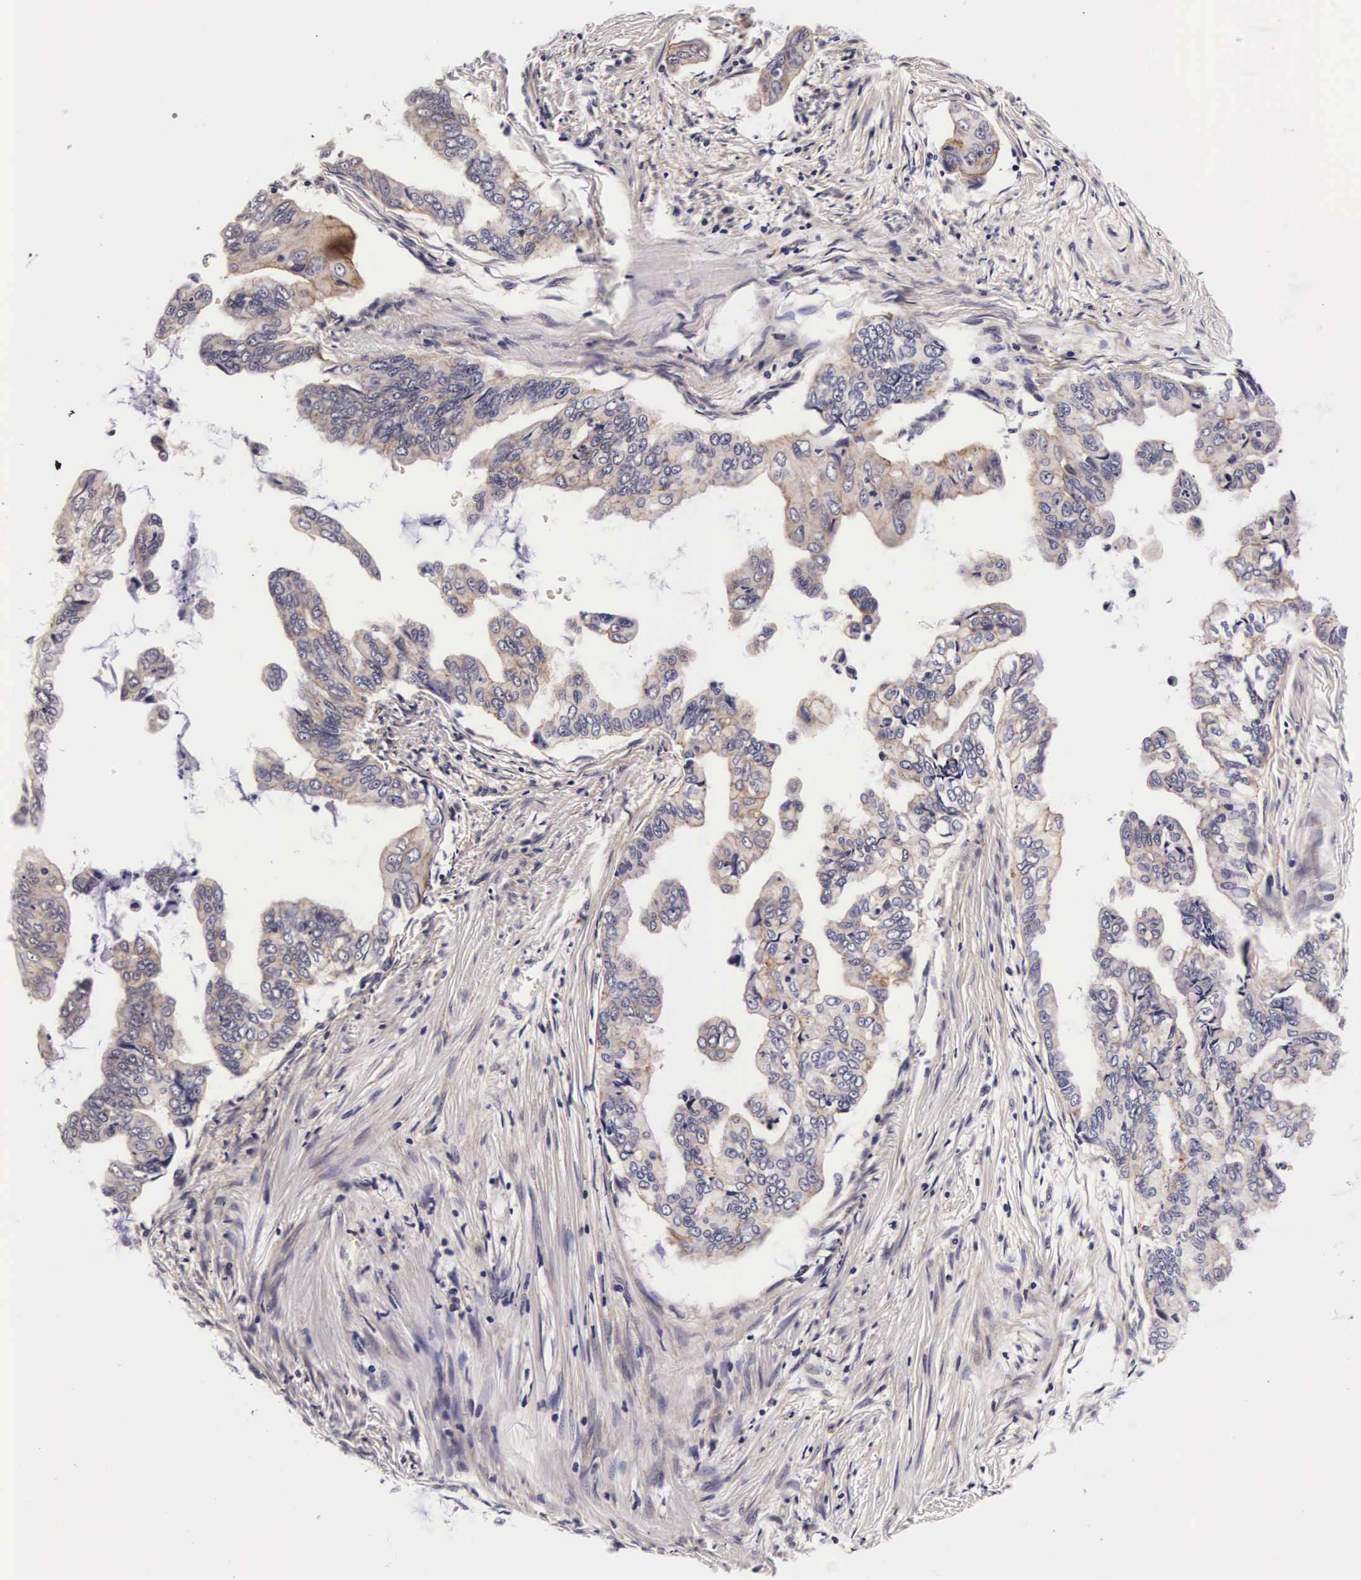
{"staining": {"intensity": "weak", "quantity": "<25%", "location": "cytoplasmic/membranous"}, "tissue": "stomach cancer", "cell_type": "Tumor cells", "image_type": "cancer", "snomed": [{"axis": "morphology", "description": "Adenocarcinoma, NOS"}, {"axis": "topography", "description": "Stomach, upper"}], "caption": "Tumor cells show no significant staining in adenocarcinoma (stomach).", "gene": "PHETA2", "patient": {"sex": "male", "age": 80}}